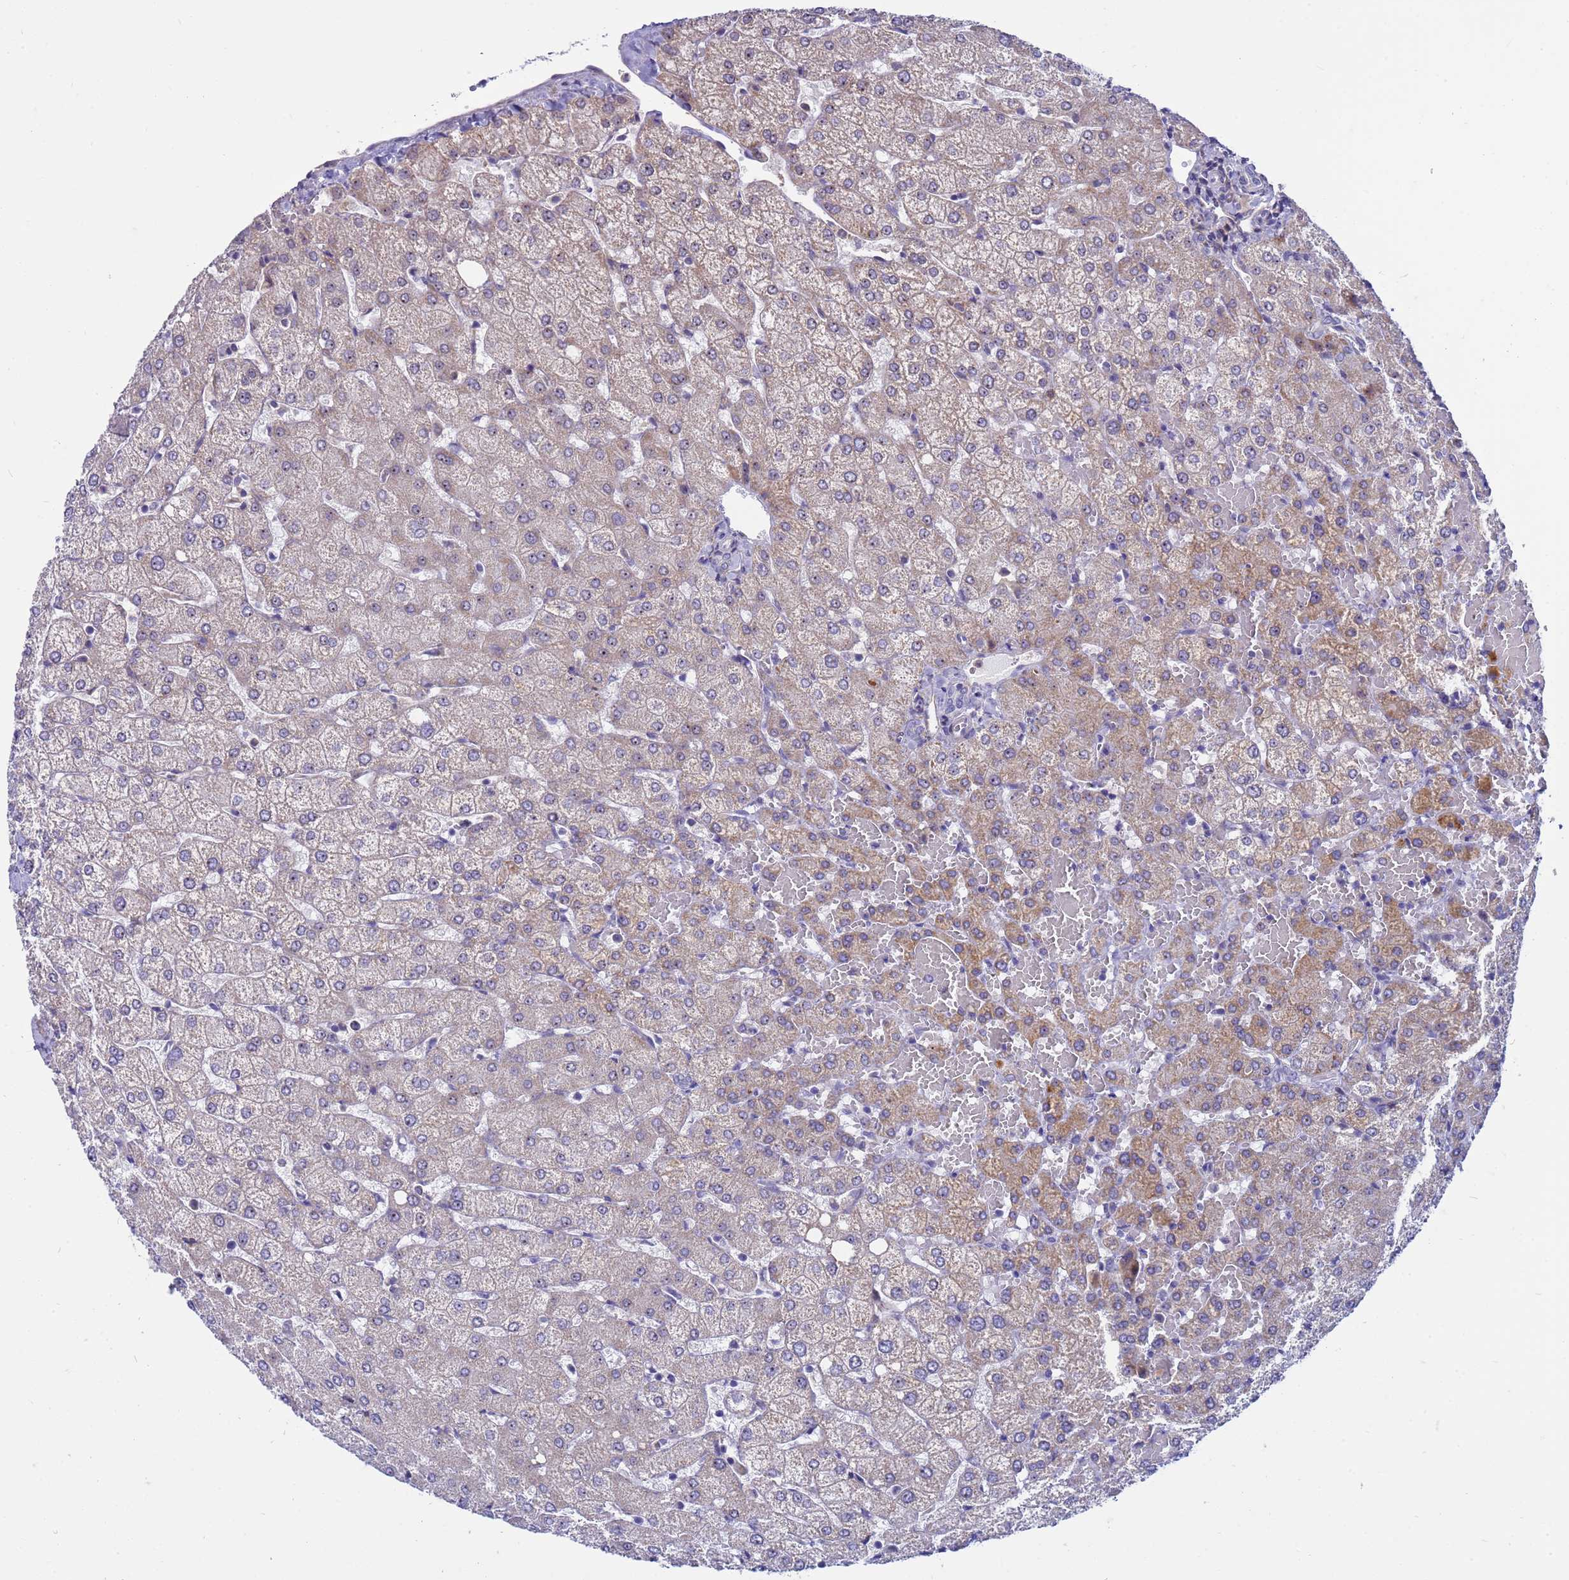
{"staining": {"intensity": "negative", "quantity": "none", "location": "none"}, "tissue": "liver", "cell_type": "Cholangiocytes", "image_type": "normal", "snomed": [{"axis": "morphology", "description": "Normal tissue, NOS"}, {"axis": "topography", "description": "Liver"}], "caption": "DAB immunohistochemical staining of unremarkable liver shows no significant staining in cholangiocytes.", "gene": "LRATD1", "patient": {"sex": "female", "age": 54}}